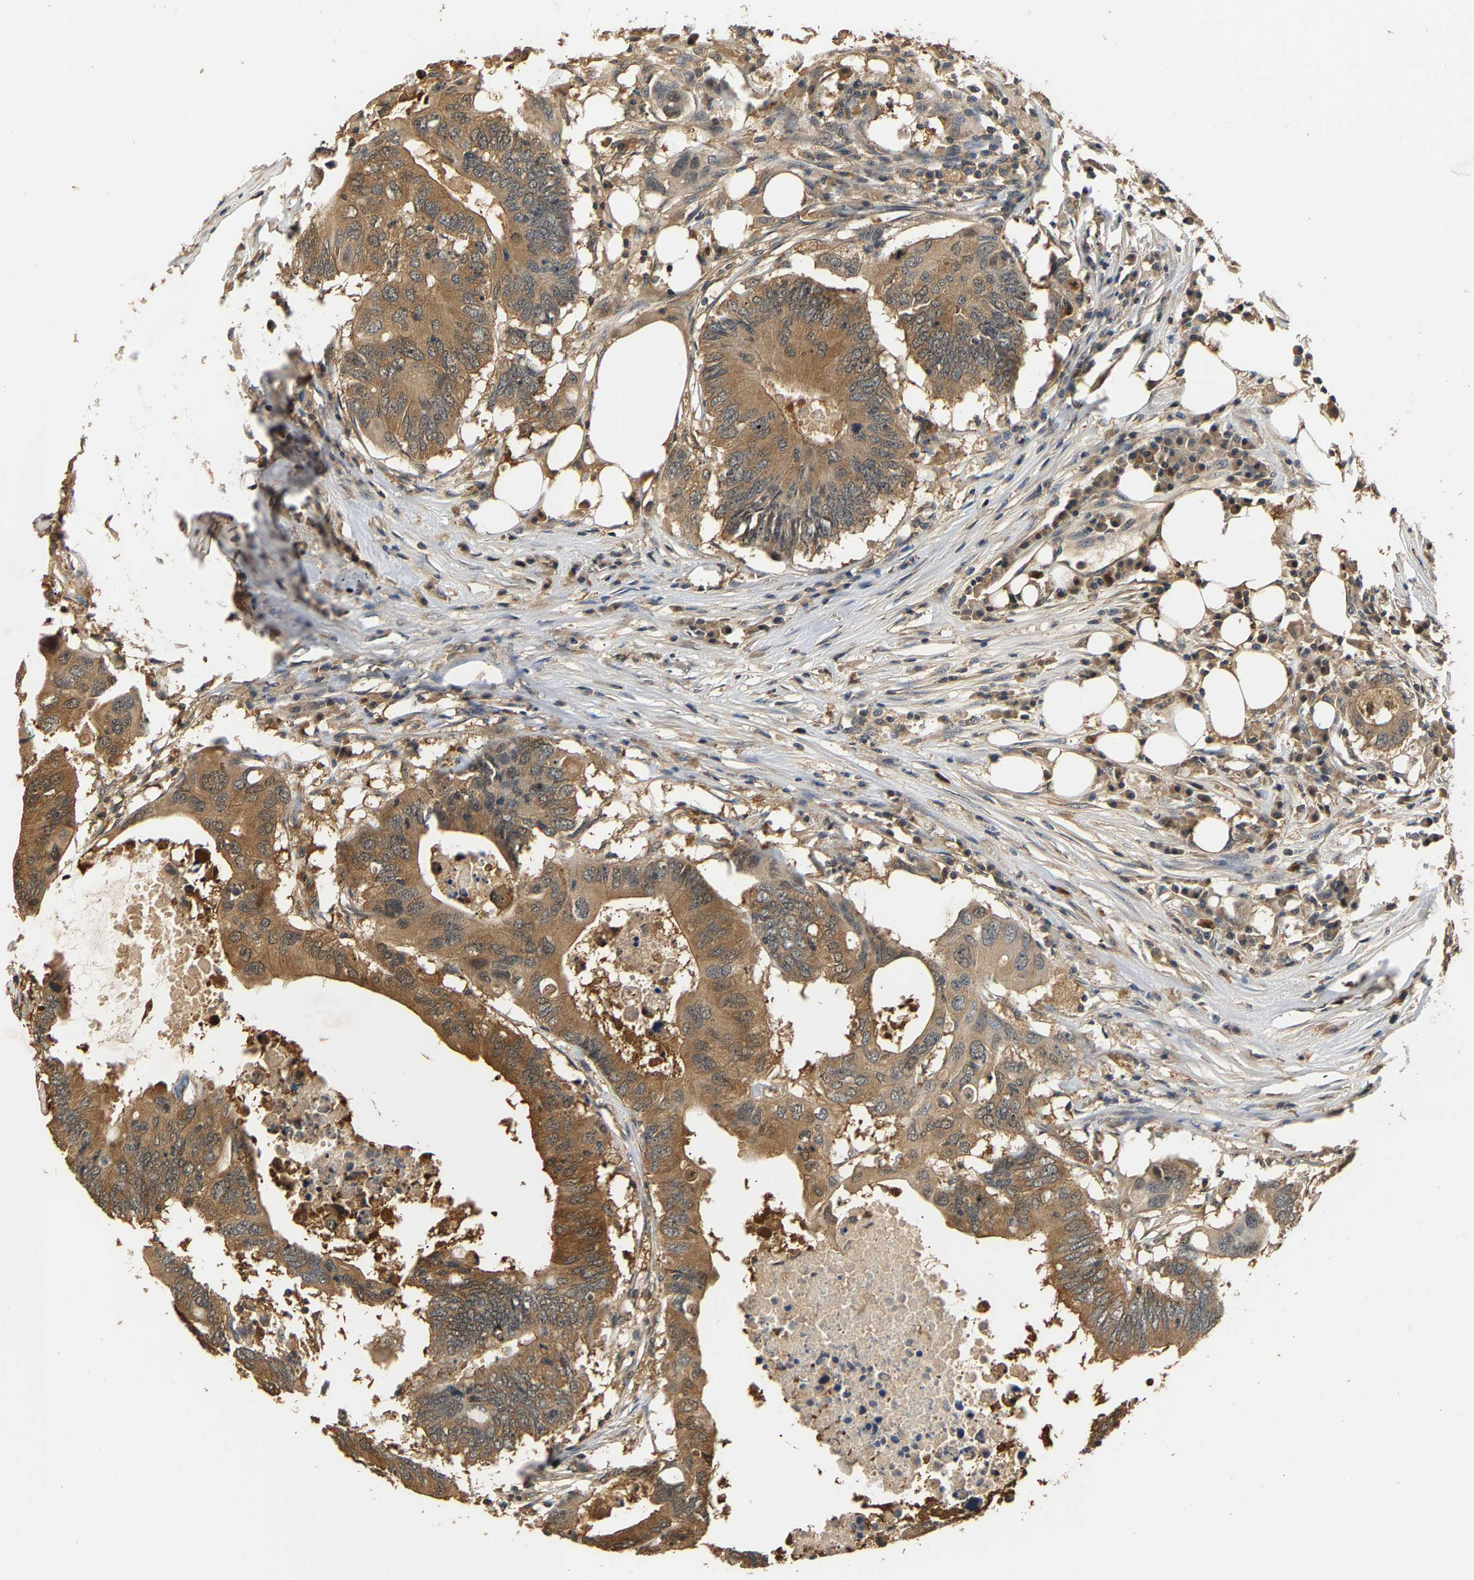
{"staining": {"intensity": "moderate", "quantity": ">75%", "location": "cytoplasmic/membranous"}, "tissue": "colorectal cancer", "cell_type": "Tumor cells", "image_type": "cancer", "snomed": [{"axis": "morphology", "description": "Adenocarcinoma, NOS"}, {"axis": "topography", "description": "Colon"}], "caption": "Colorectal adenocarcinoma stained with a brown dye demonstrates moderate cytoplasmic/membranous positive expression in about >75% of tumor cells.", "gene": "GPI", "patient": {"sex": "male", "age": 71}}